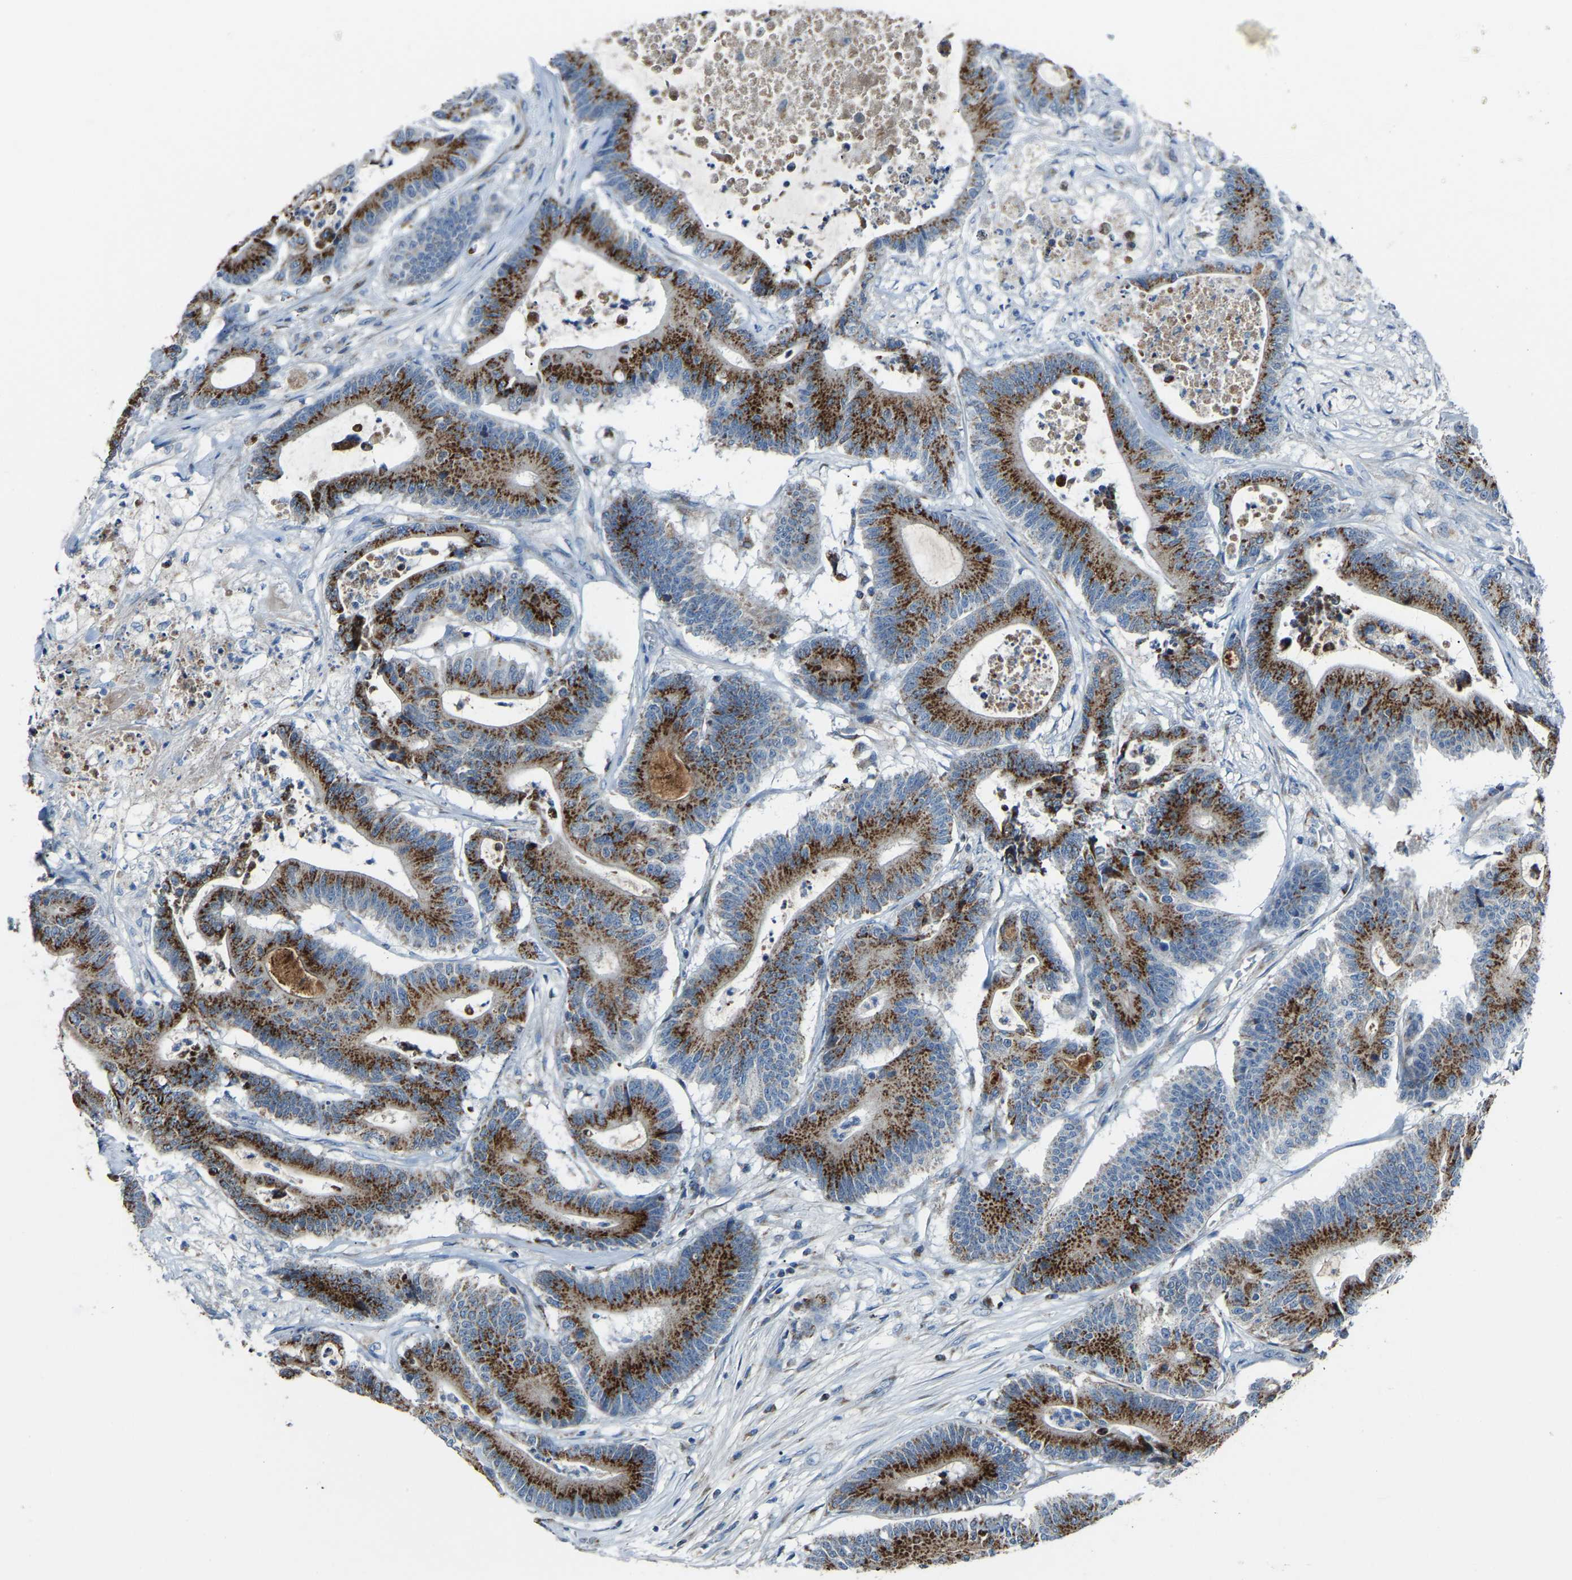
{"staining": {"intensity": "strong", "quantity": ">75%", "location": "cytoplasmic/membranous"}, "tissue": "colorectal cancer", "cell_type": "Tumor cells", "image_type": "cancer", "snomed": [{"axis": "morphology", "description": "Adenocarcinoma, NOS"}, {"axis": "topography", "description": "Colon"}], "caption": "Protein analysis of adenocarcinoma (colorectal) tissue exhibits strong cytoplasmic/membranous positivity in approximately >75% of tumor cells.", "gene": "CANT1", "patient": {"sex": "female", "age": 84}}